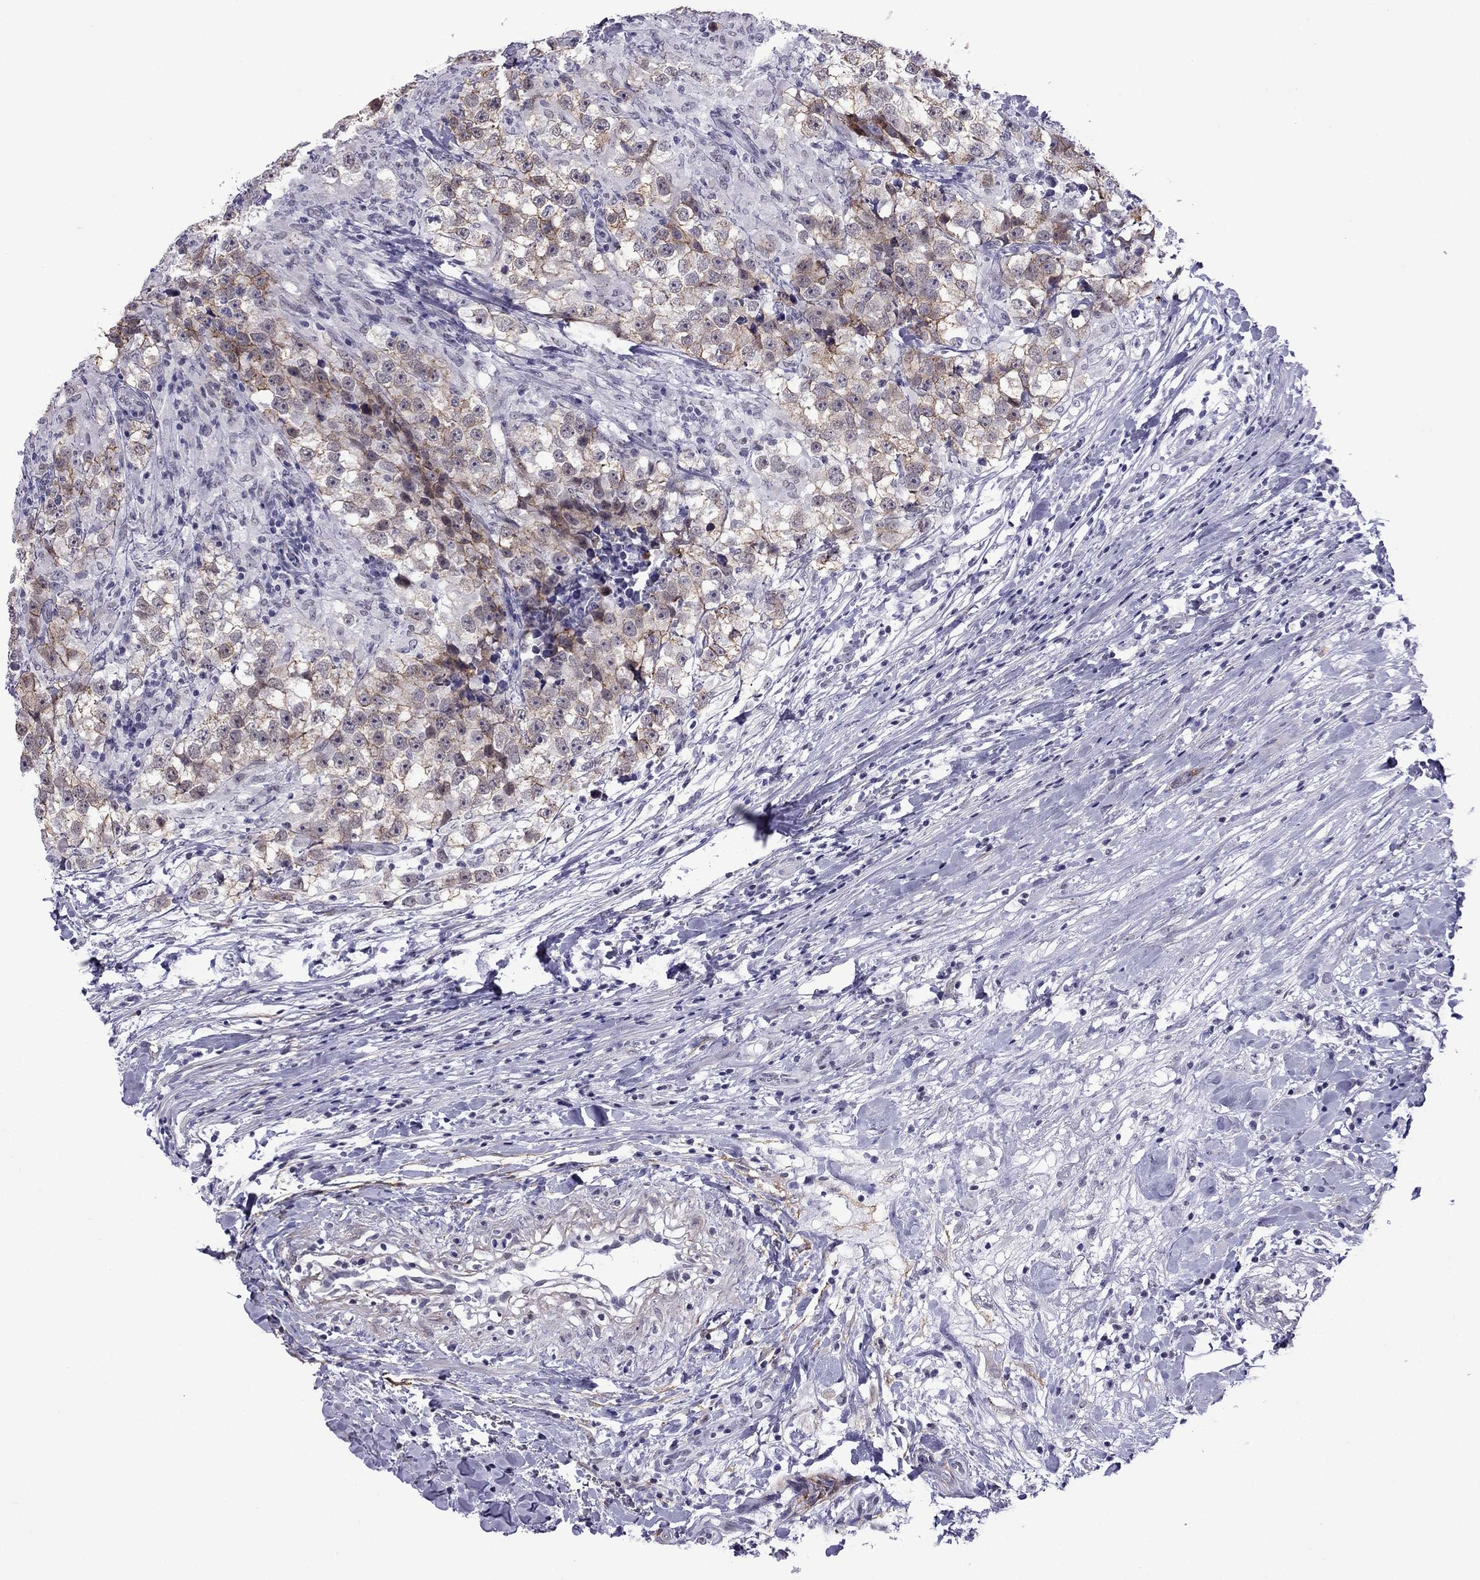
{"staining": {"intensity": "moderate", "quantity": "<25%", "location": "cytoplasmic/membranous"}, "tissue": "testis cancer", "cell_type": "Tumor cells", "image_type": "cancer", "snomed": [{"axis": "morphology", "description": "Seminoma, NOS"}, {"axis": "topography", "description": "Testis"}], "caption": "Immunohistochemistry (IHC) histopathology image of seminoma (testis) stained for a protein (brown), which displays low levels of moderate cytoplasmic/membranous positivity in about <25% of tumor cells.", "gene": "ZNF646", "patient": {"sex": "male", "age": 46}}